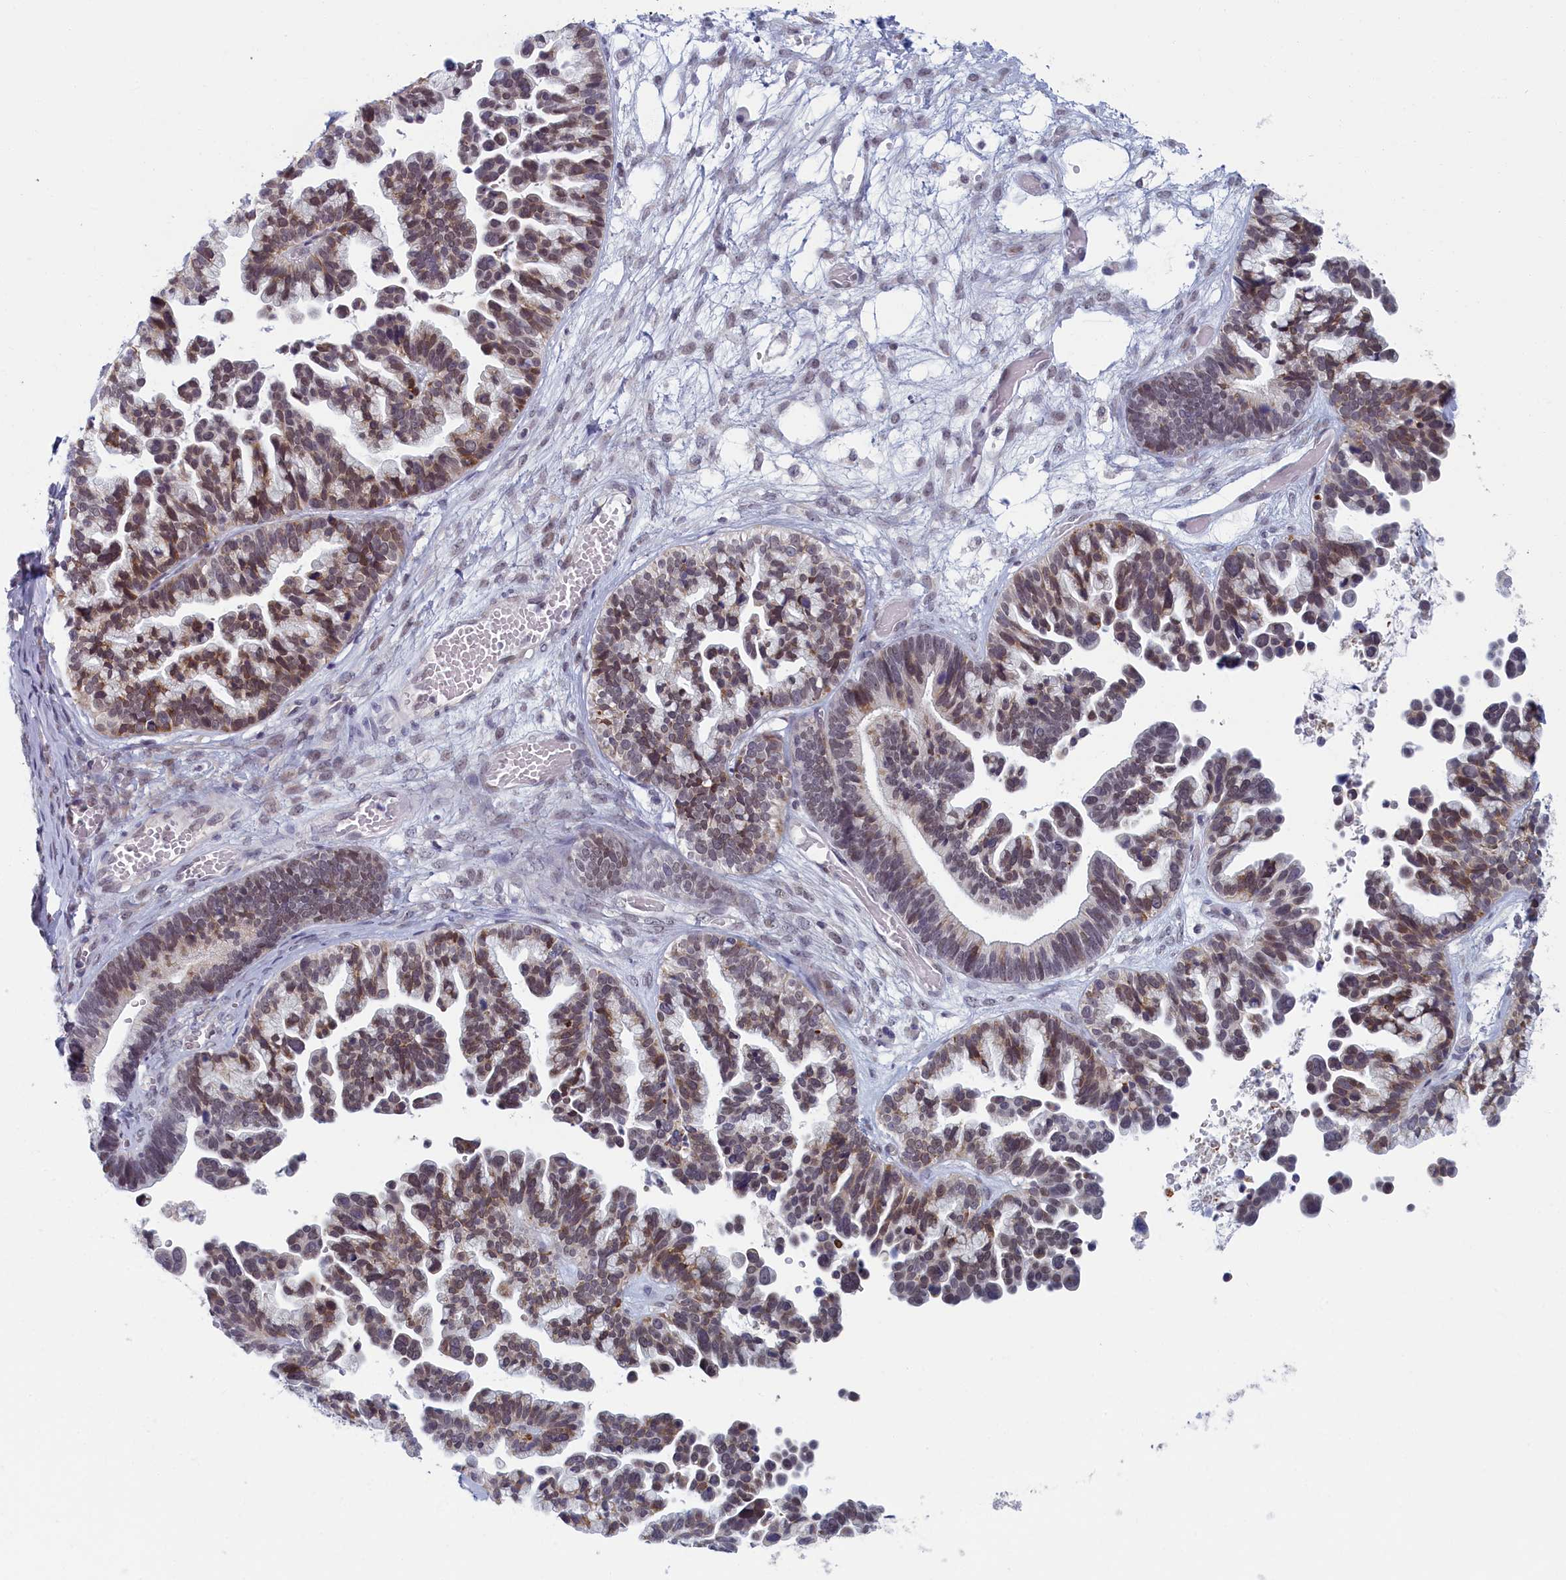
{"staining": {"intensity": "weak", "quantity": "<25%", "location": "cytoplasmic/membranous"}, "tissue": "ovarian cancer", "cell_type": "Tumor cells", "image_type": "cancer", "snomed": [{"axis": "morphology", "description": "Cystadenocarcinoma, serous, NOS"}, {"axis": "topography", "description": "Ovary"}], "caption": "This is an immunohistochemistry (IHC) photomicrograph of human ovarian cancer (serous cystadenocarcinoma). There is no staining in tumor cells.", "gene": "DNAJC17", "patient": {"sex": "female", "age": 56}}